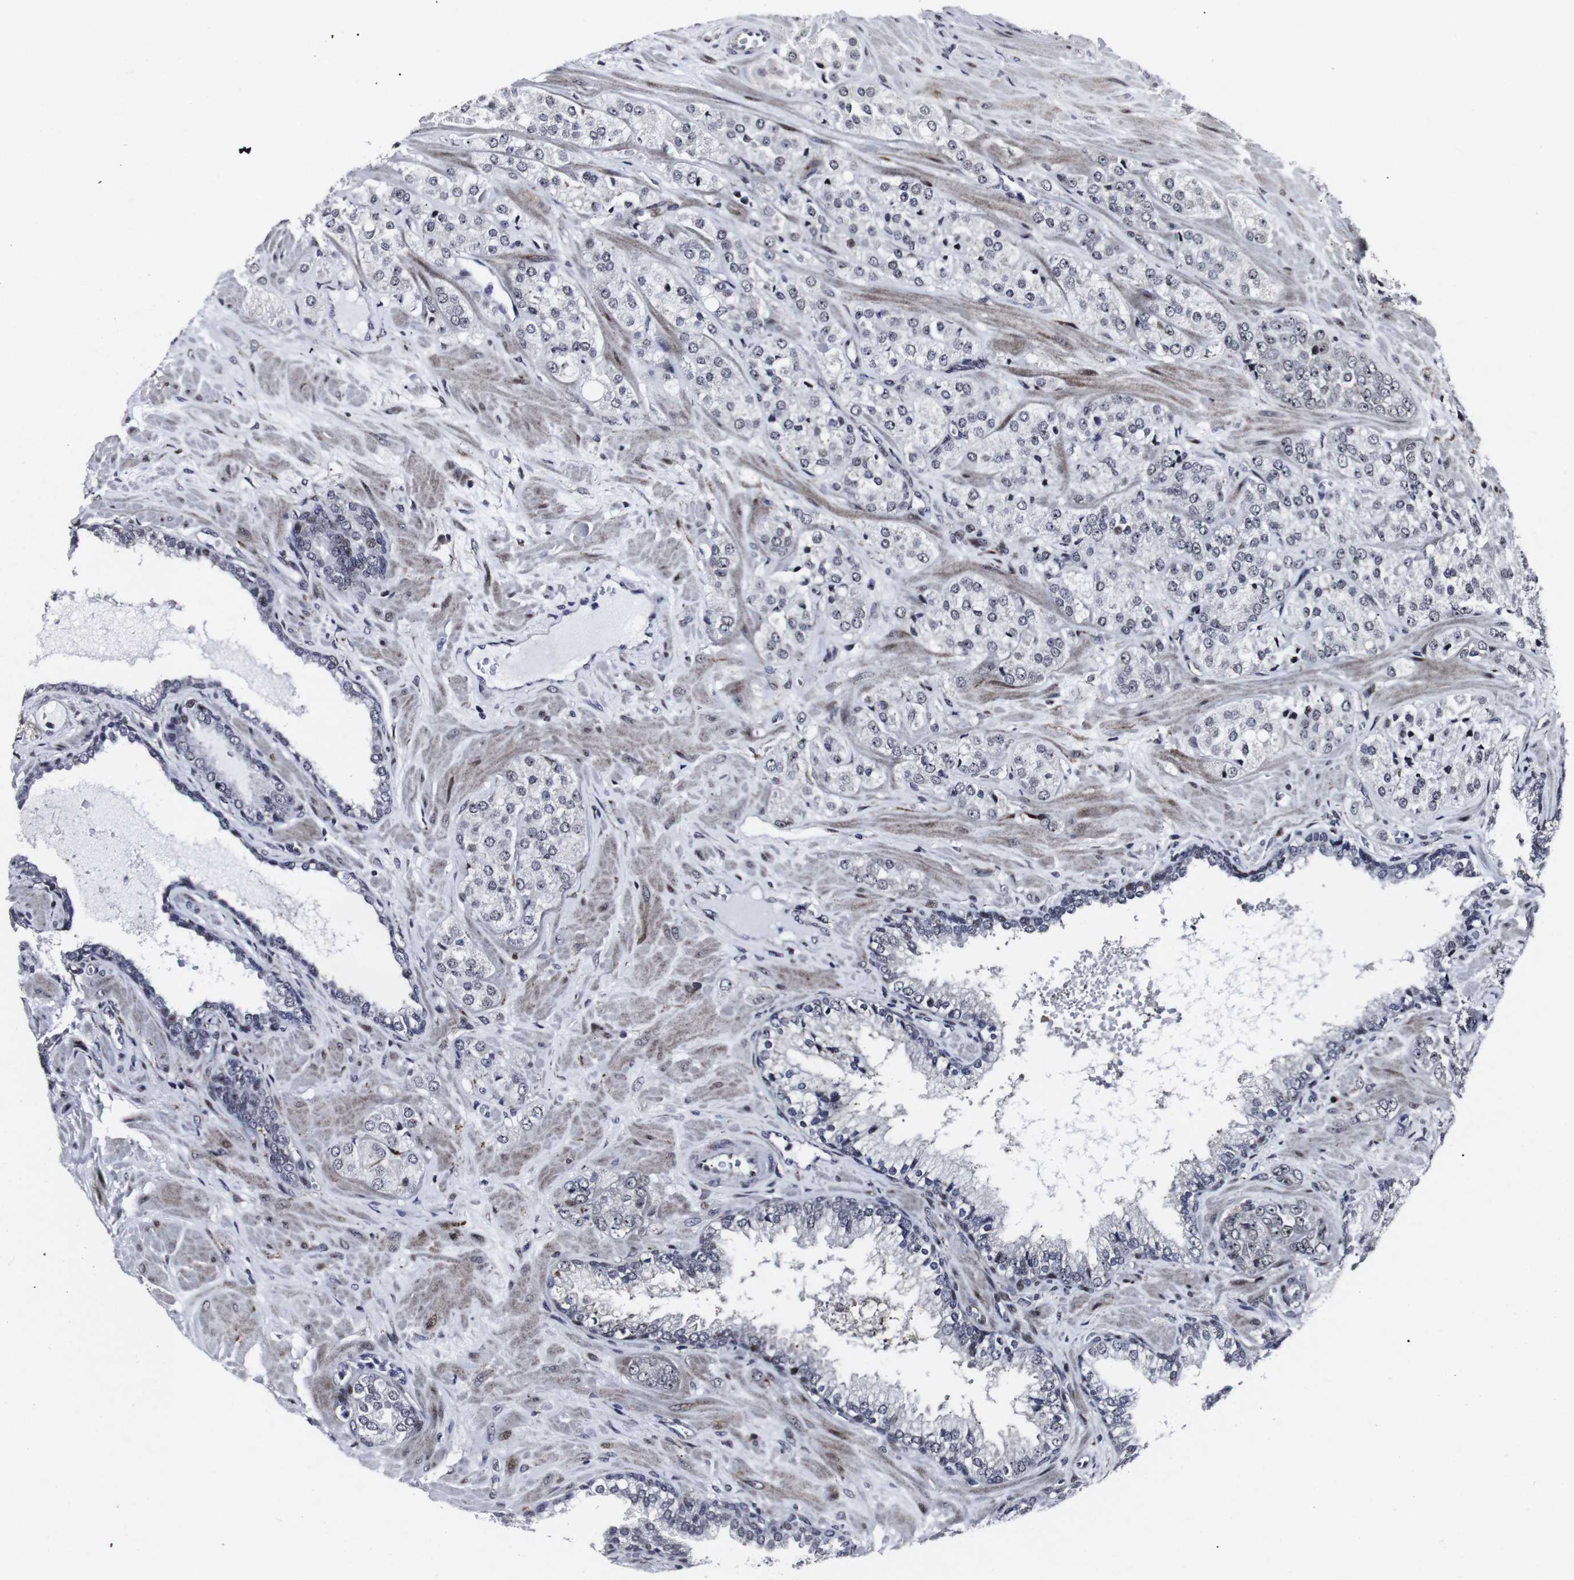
{"staining": {"intensity": "weak", "quantity": "<25%", "location": "nuclear"}, "tissue": "prostate cancer", "cell_type": "Tumor cells", "image_type": "cancer", "snomed": [{"axis": "morphology", "description": "Adenocarcinoma, High grade"}, {"axis": "topography", "description": "Prostate"}], "caption": "An image of human high-grade adenocarcinoma (prostate) is negative for staining in tumor cells.", "gene": "MLH1", "patient": {"sex": "male", "age": 64}}